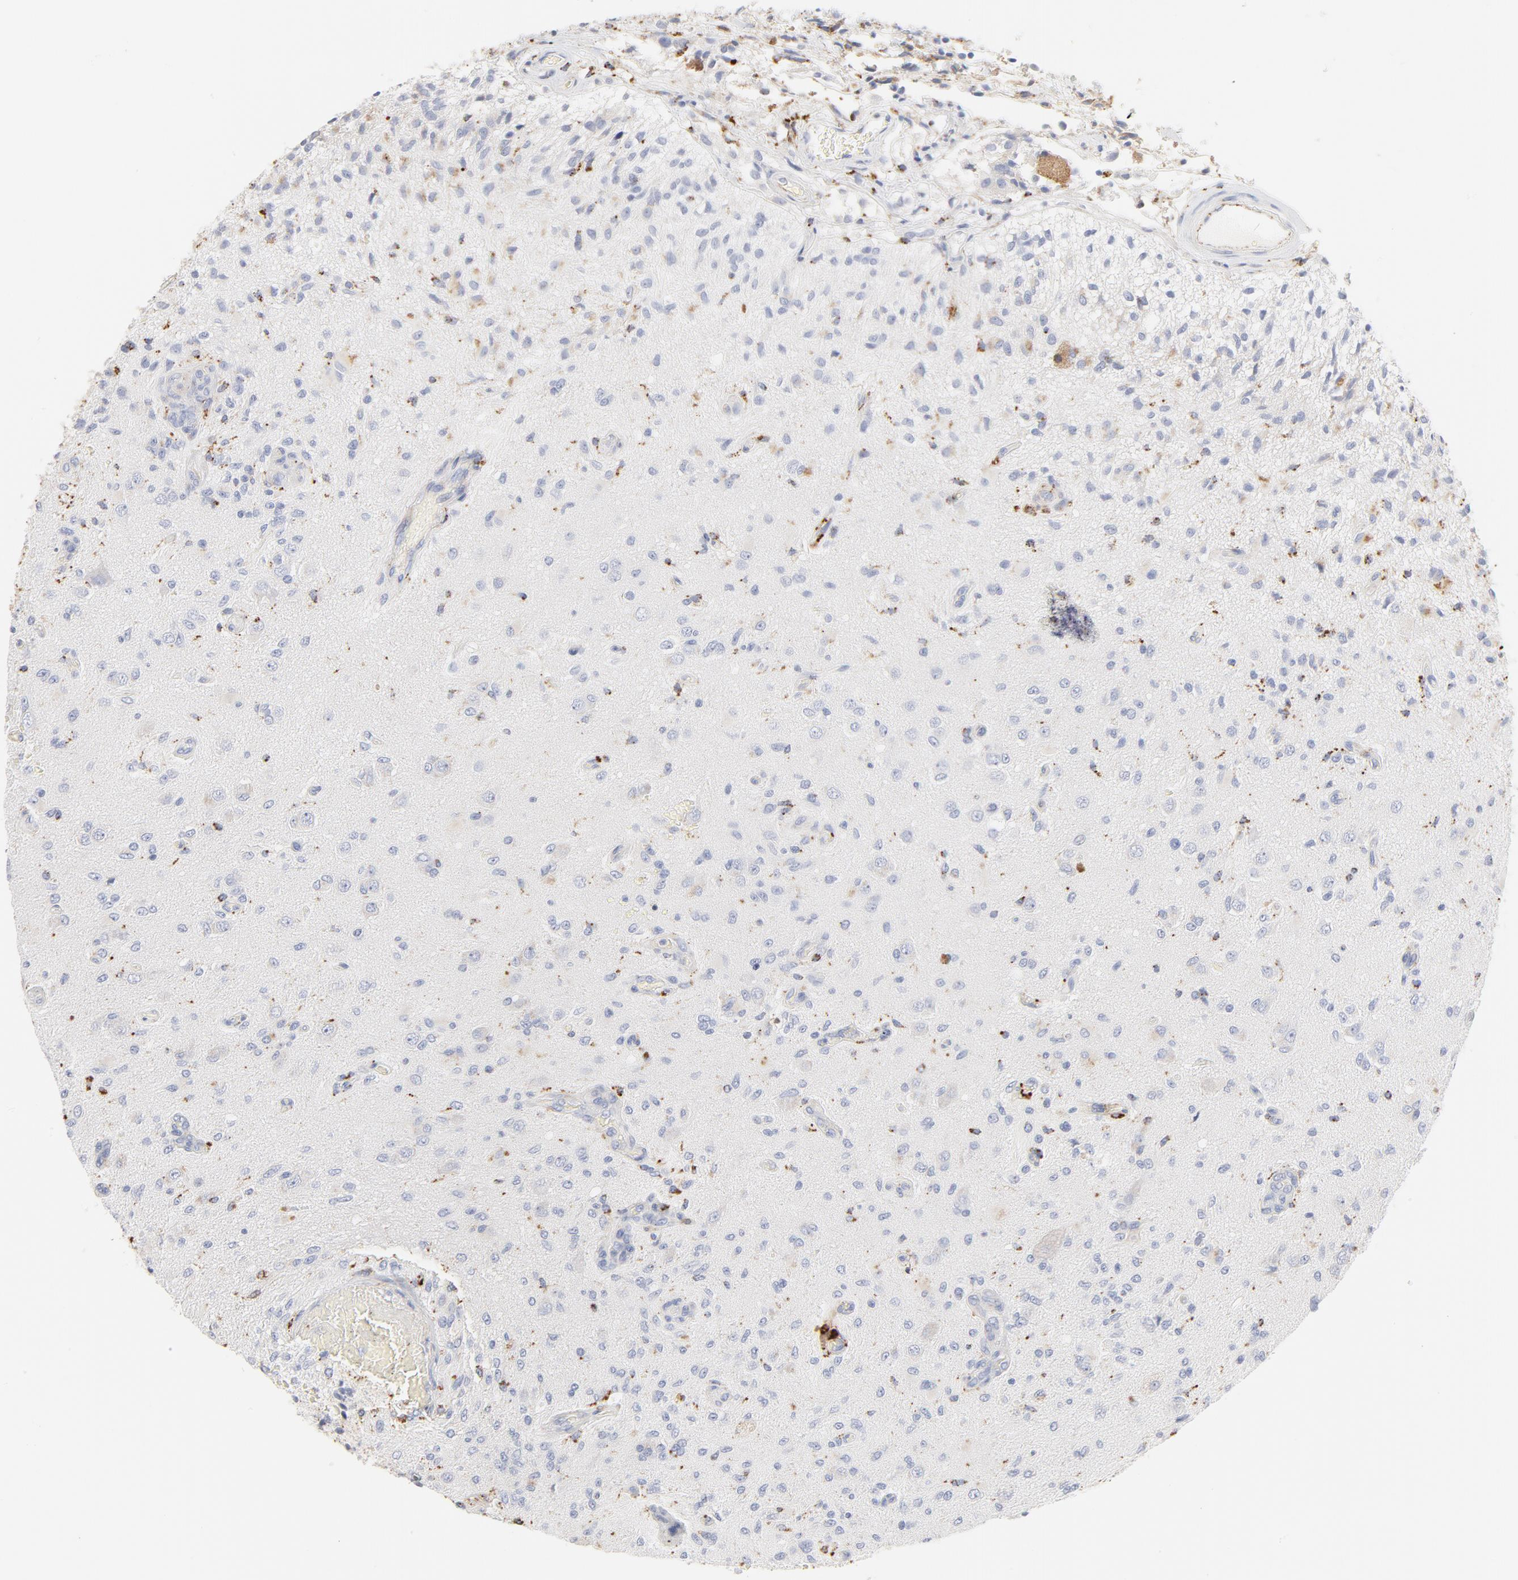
{"staining": {"intensity": "negative", "quantity": "none", "location": "none"}, "tissue": "glioma", "cell_type": "Tumor cells", "image_type": "cancer", "snomed": [{"axis": "morphology", "description": "Normal tissue, NOS"}, {"axis": "morphology", "description": "Glioma, malignant, High grade"}, {"axis": "topography", "description": "Cerebral cortex"}], "caption": "Immunohistochemical staining of glioma shows no significant staining in tumor cells. The staining is performed using DAB (3,3'-diaminobenzidine) brown chromogen with nuclei counter-stained in using hematoxylin.", "gene": "CTSH", "patient": {"sex": "male", "age": 77}}